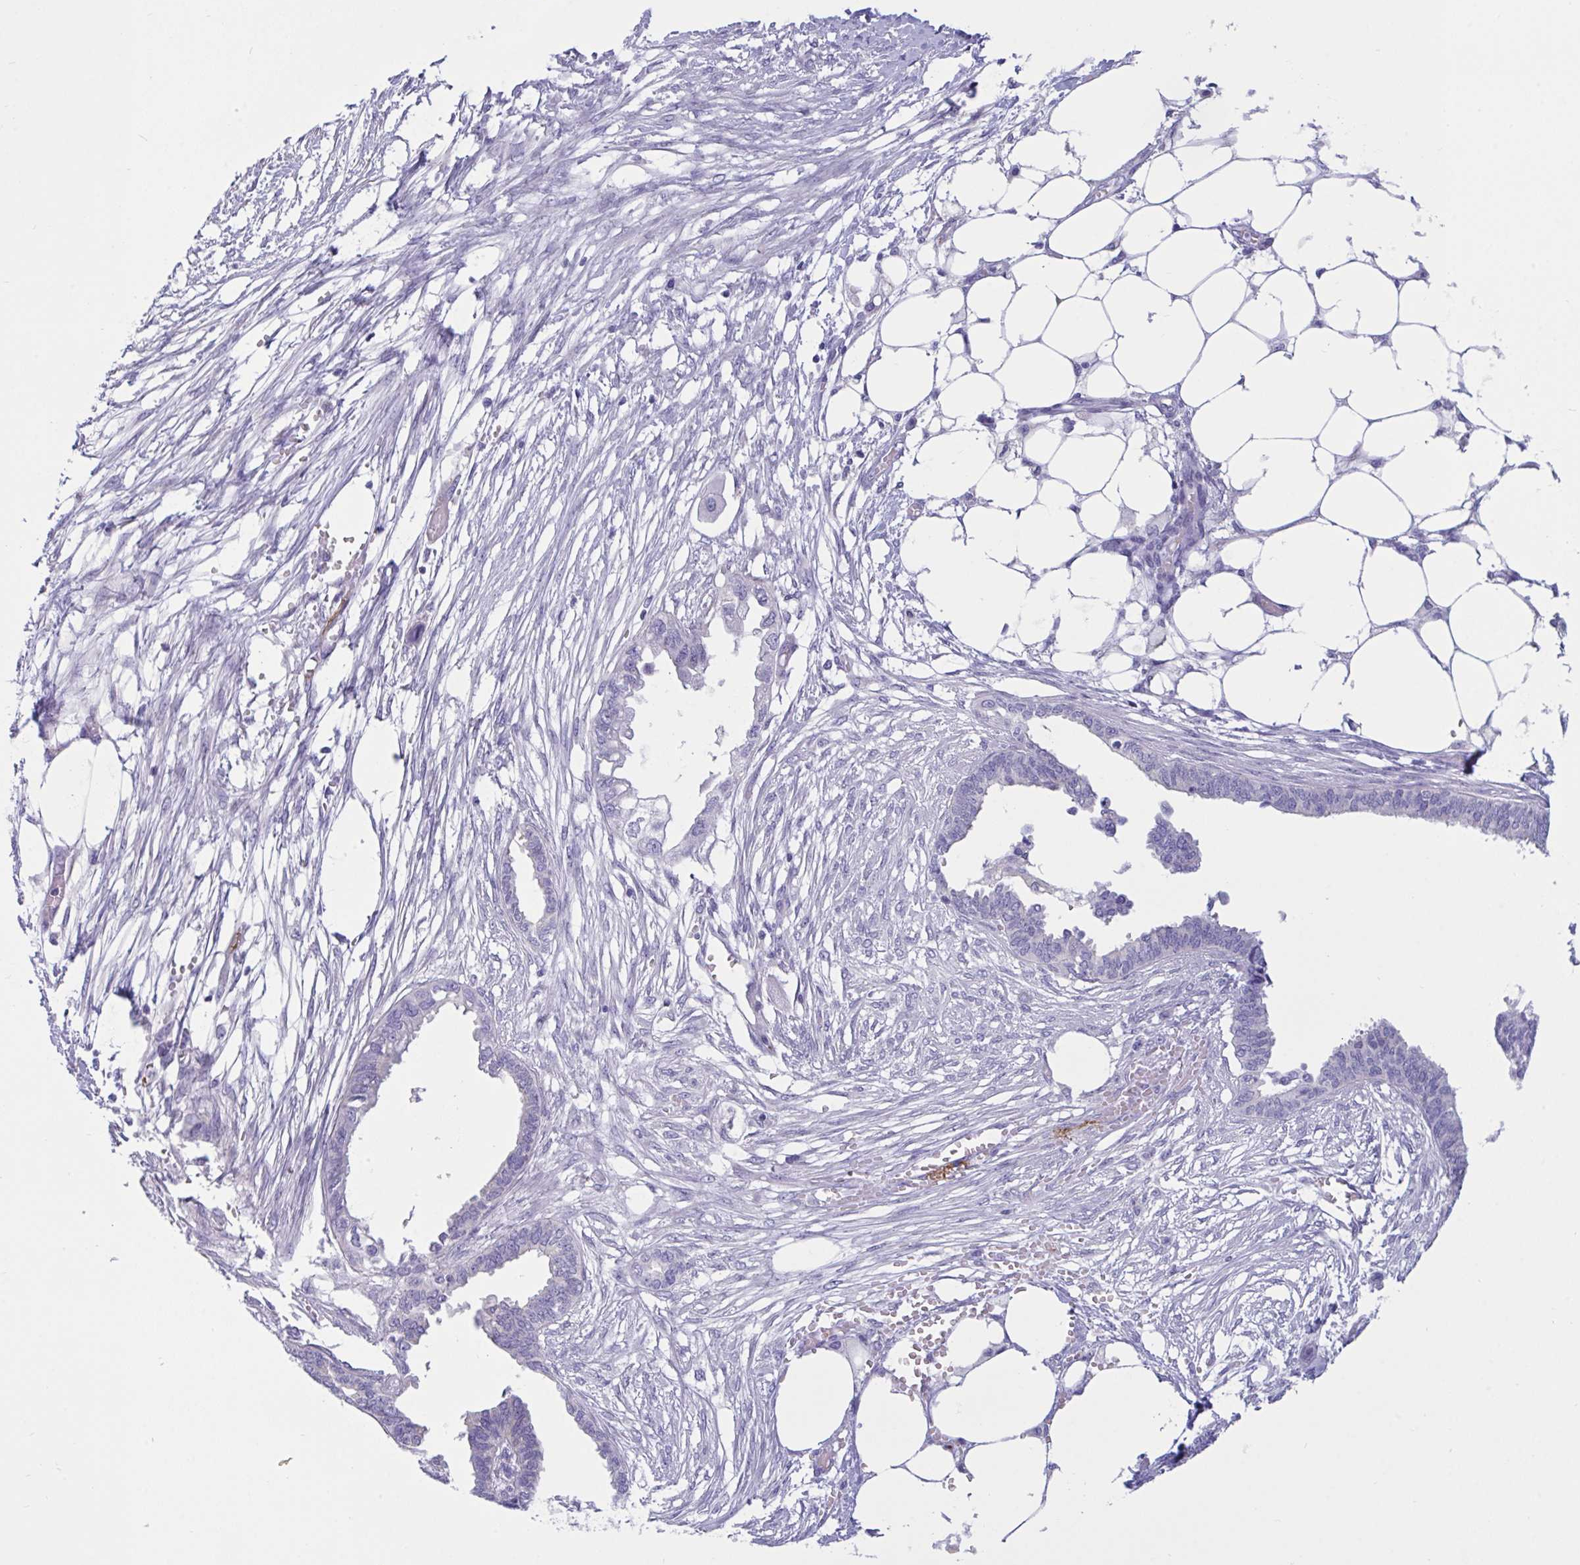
{"staining": {"intensity": "negative", "quantity": "none", "location": "none"}, "tissue": "endometrial cancer", "cell_type": "Tumor cells", "image_type": "cancer", "snomed": [{"axis": "morphology", "description": "Adenocarcinoma, NOS"}, {"axis": "morphology", "description": "Adenocarcinoma, metastatic, NOS"}, {"axis": "topography", "description": "Adipose tissue"}, {"axis": "topography", "description": "Endometrium"}], "caption": "Tumor cells are negative for protein expression in human adenocarcinoma (endometrial).", "gene": "RPL22L1", "patient": {"sex": "female", "age": 67}}